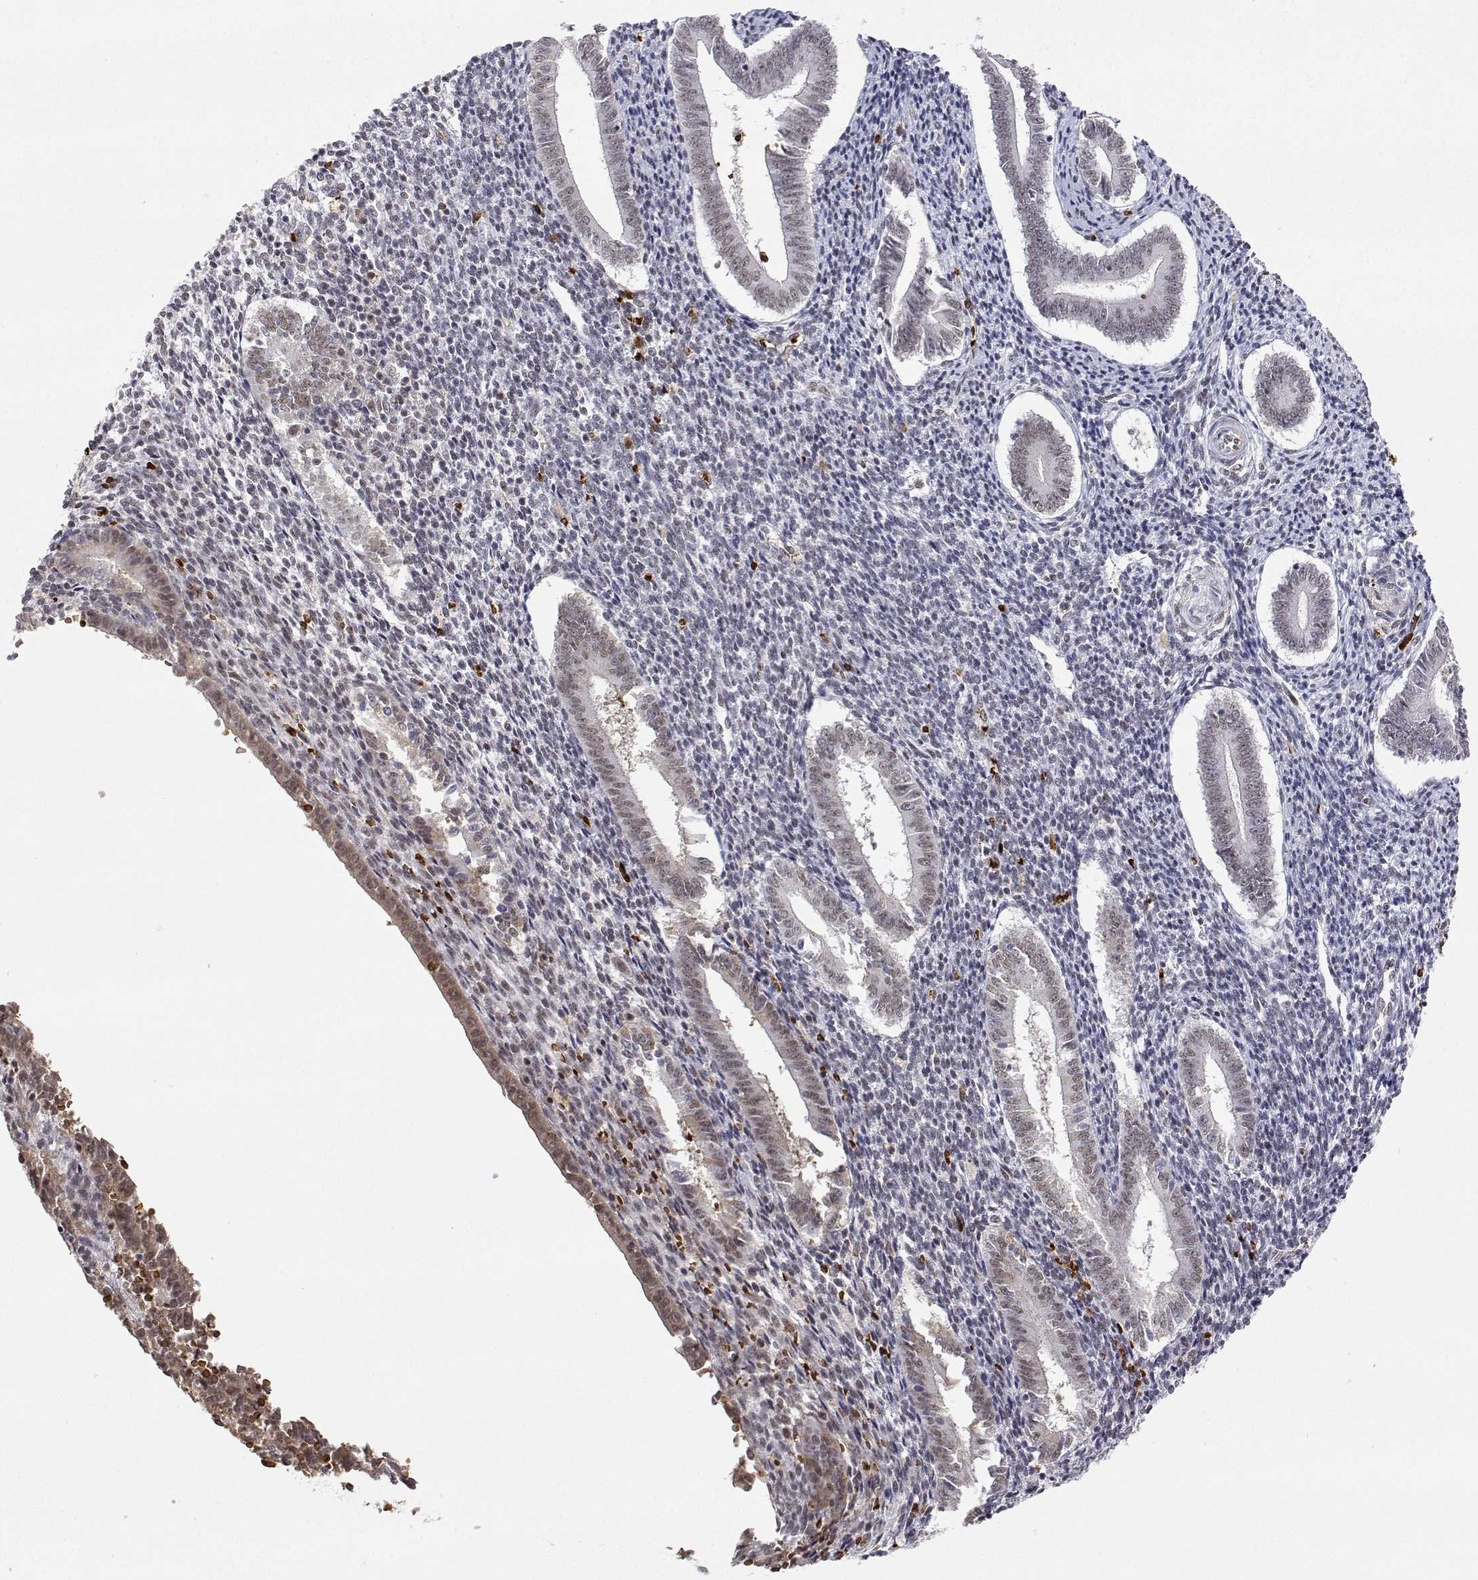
{"staining": {"intensity": "moderate", "quantity": "<25%", "location": "nuclear"}, "tissue": "endometrium", "cell_type": "Cells in endometrial stroma", "image_type": "normal", "snomed": [{"axis": "morphology", "description": "Normal tissue, NOS"}, {"axis": "topography", "description": "Endometrium"}], "caption": "This is a micrograph of immunohistochemistry staining of benign endometrium, which shows moderate positivity in the nuclear of cells in endometrial stroma.", "gene": "ADAR", "patient": {"sex": "female", "age": 25}}